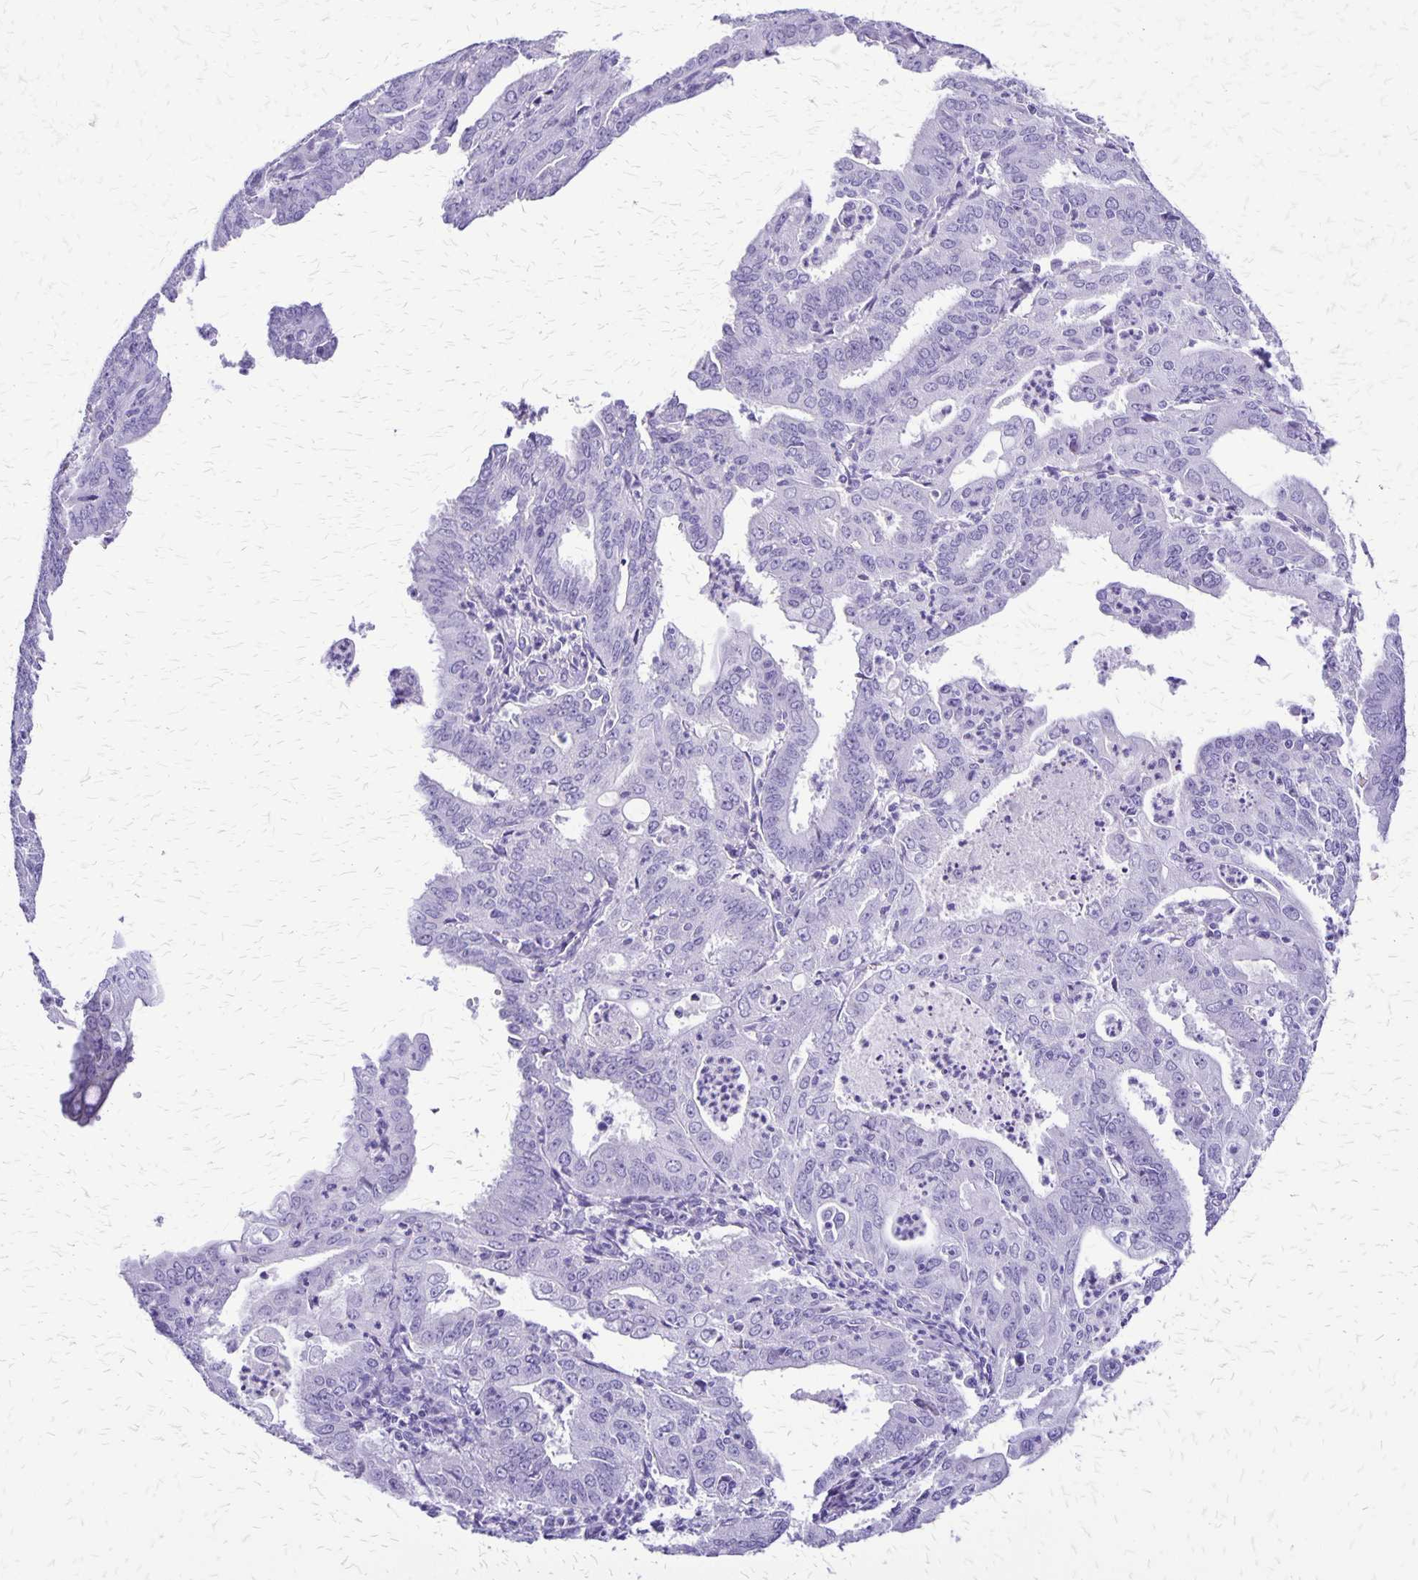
{"staining": {"intensity": "negative", "quantity": "none", "location": "none"}, "tissue": "cervical cancer", "cell_type": "Tumor cells", "image_type": "cancer", "snomed": [{"axis": "morphology", "description": "Adenocarcinoma, NOS"}, {"axis": "topography", "description": "Cervix"}], "caption": "This photomicrograph is of adenocarcinoma (cervical) stained with IHC to label a protein in brown with the nuclei are counter-stained blue. There is no staining in tumor cells.", "gene": "SLC13A2", "patient": {"sex": "female", "age": 56}}